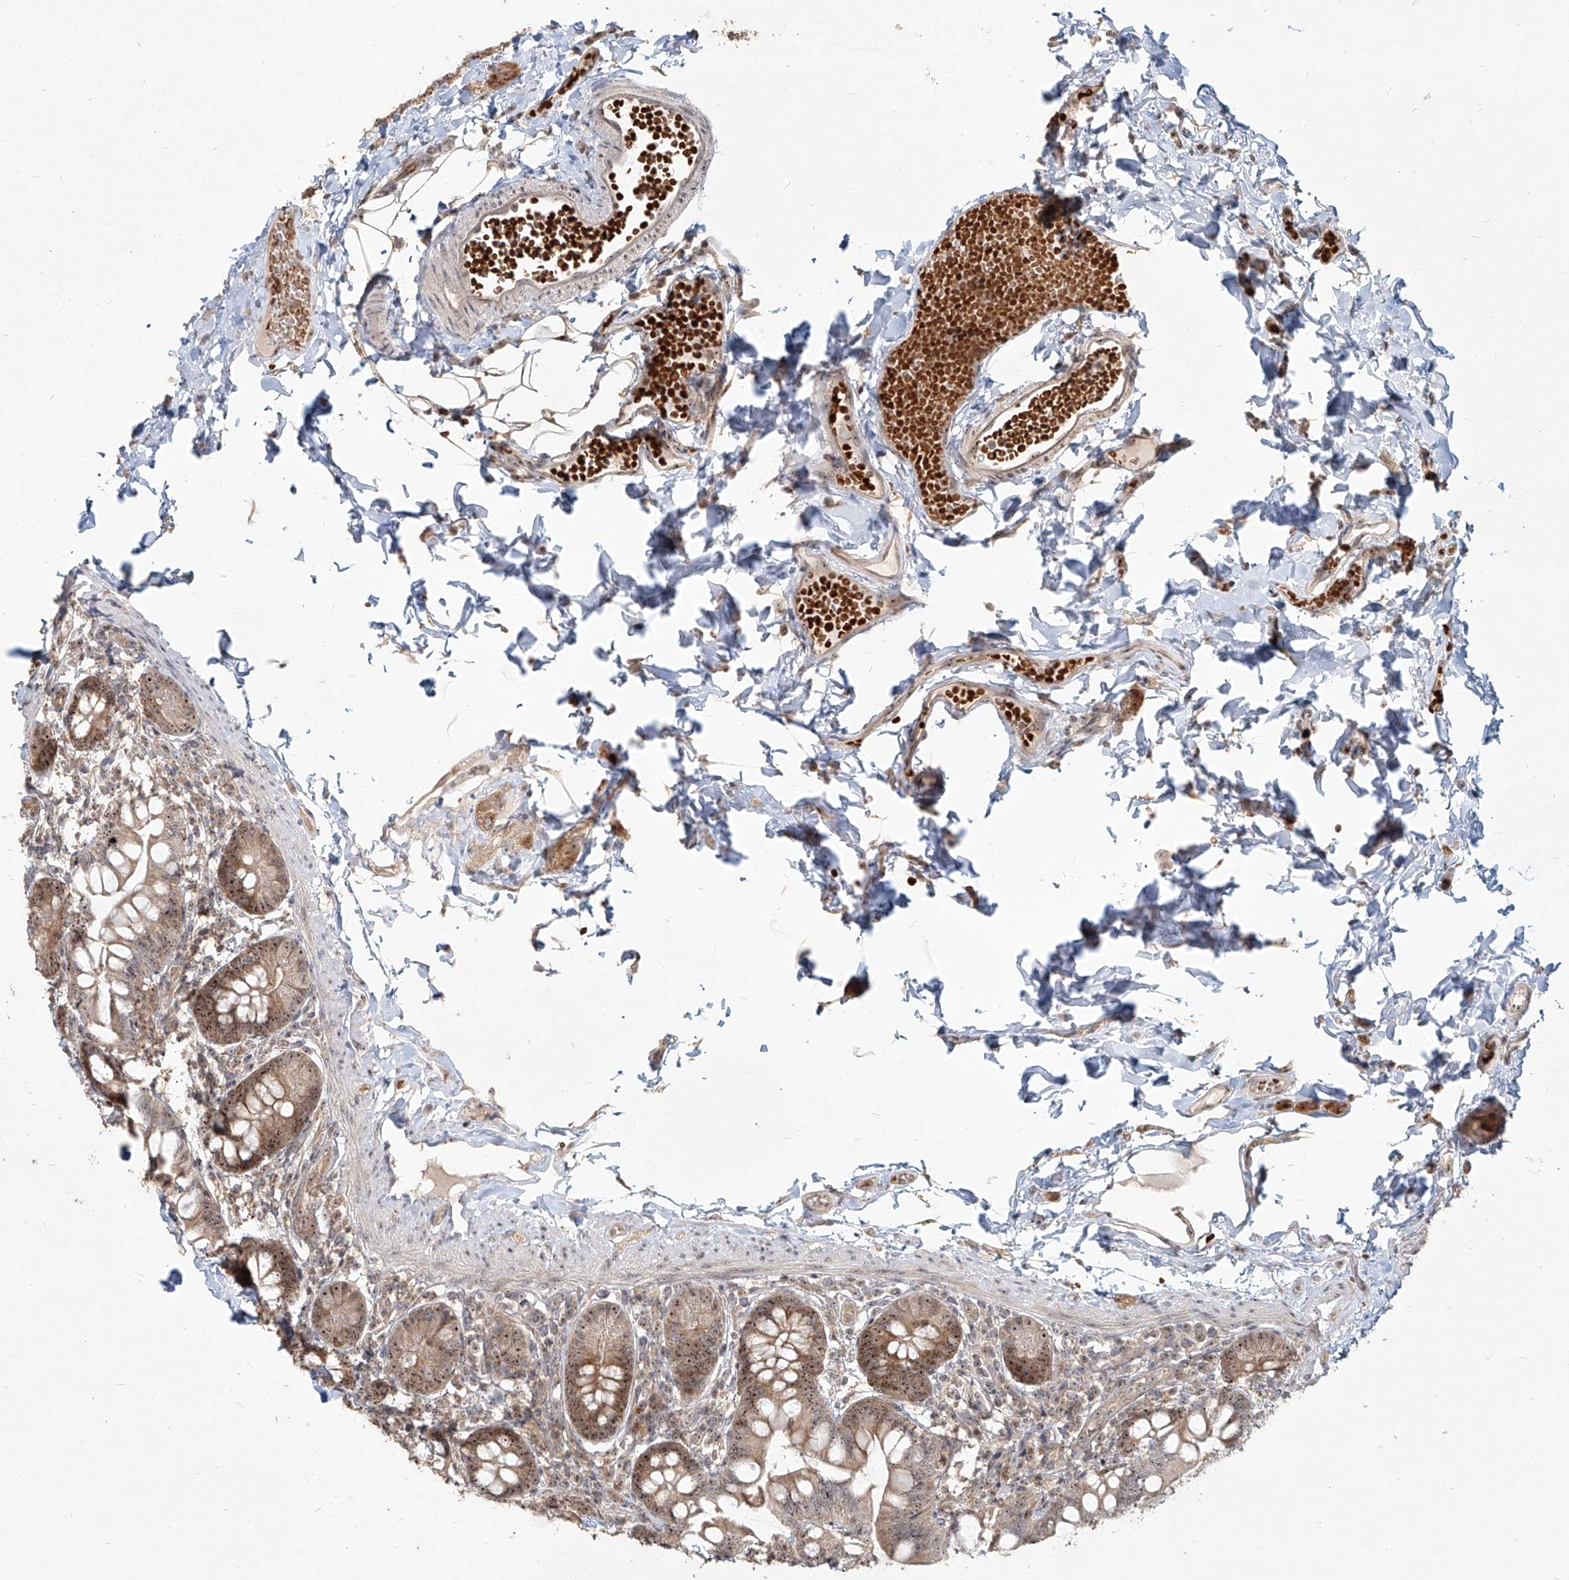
{"staining": {"intensity": "moderate", "quantity": ">75%", "location": "cytoplasmic/membranous,nuclear"}, "tissue": "small intestine", "cell_type": "Glandular cells", "image_type": "normal", "snomed": [{"axis": "morphology", "description": "Normal tissue, NOS"}, {"axis": "topography", "description": "Small intestine"}], "caption": "Immunohistochemical staining of benign human small intestine demonstrates moderate cytoplasmic/membranous,nuclear protein positivity in approximately >75% of glandular cells. (Stains: DAB (3,3'-diaminobenzidine) in brown, nuclei in blue, Microscopy: brightfield microscopy at high magnification).", "gene": "BYSL", "patient": {"sex": "male", "age": 7}}